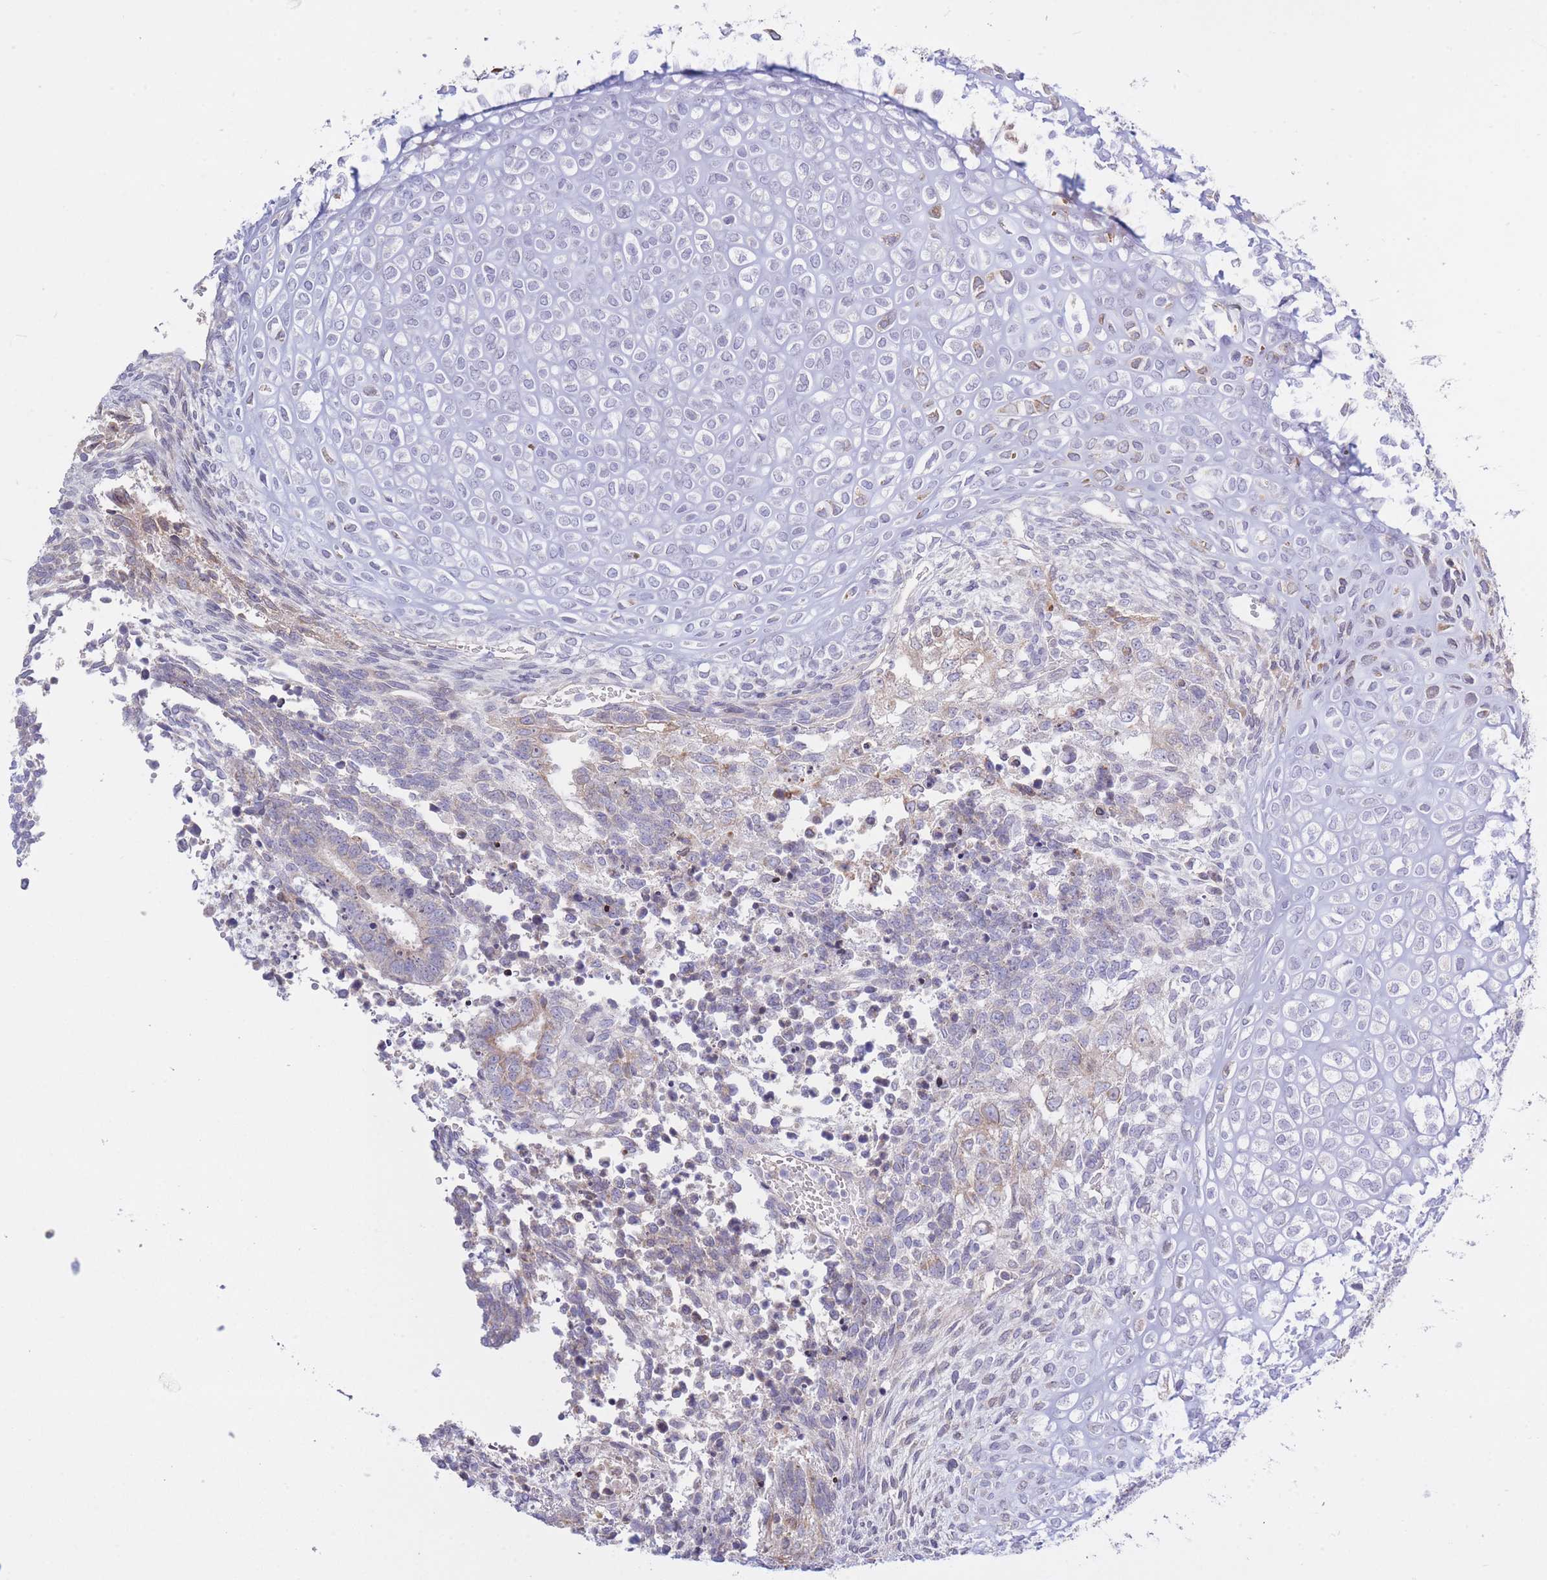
{"staining": {"intensity": "weak", "quantity": "25%-75%", "location": "cytoplasmic/membranous"}, "tissue": "testis cancer", "cell_type": "Tumor cells", "image_type": "cancer", "snomed": [{"axis": "morphology", "description": "Carcinoma, Embryonal, NOS"}, {"axis": "topography", "description": "Testis"}], "caption": "This photomicrograph displays immunohistochemistry (IHC) staining of embryonal carcinoma (testis), with low weak cytoplasmic/membranous positivity in approximately 25%-75% of tumor cells.", "gene": "NANP", "patient": {"sex": "male", "age": 23}}